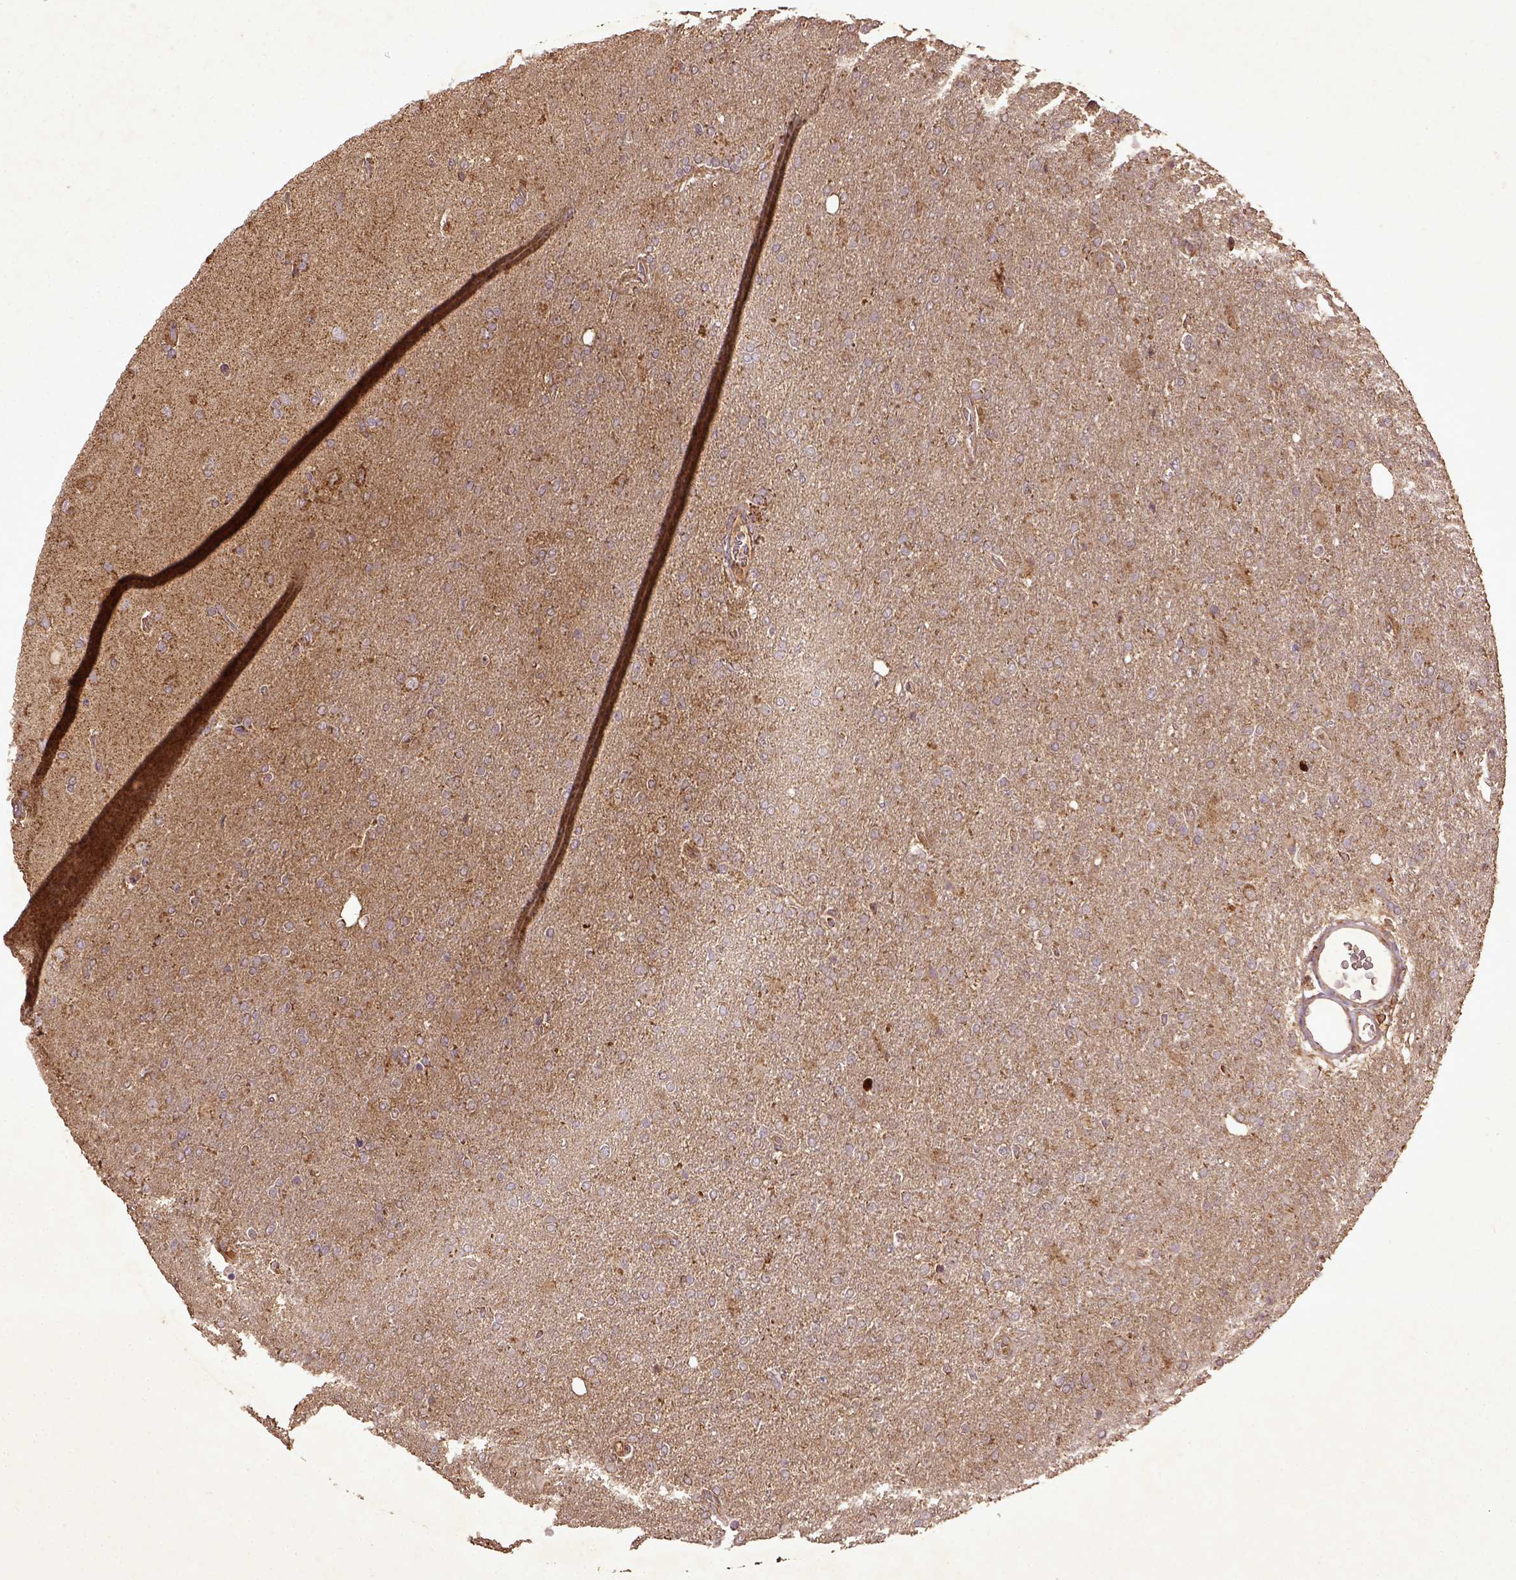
{"staining": {"intensity": "weak", "quantity": "25%-75%", "location": "cytoplasmic/membranous"}, "tissue": "glioma", "cell_type": "Tumor cells", "image_type": "cancer", "snomed": [{"axis": "morphology", "description": "Glioma, malignant, High grade"}, {"axis": "topography", "description": "Cerebral cortex"}], "caption": "Tumor cells demonstrate low levels of weak cytoplasmic/membranous positivity in approximately 25%-75% of cells in glioma.", "gene": "MT-CO1", "patient": {"sex": "male", "age": 70}}